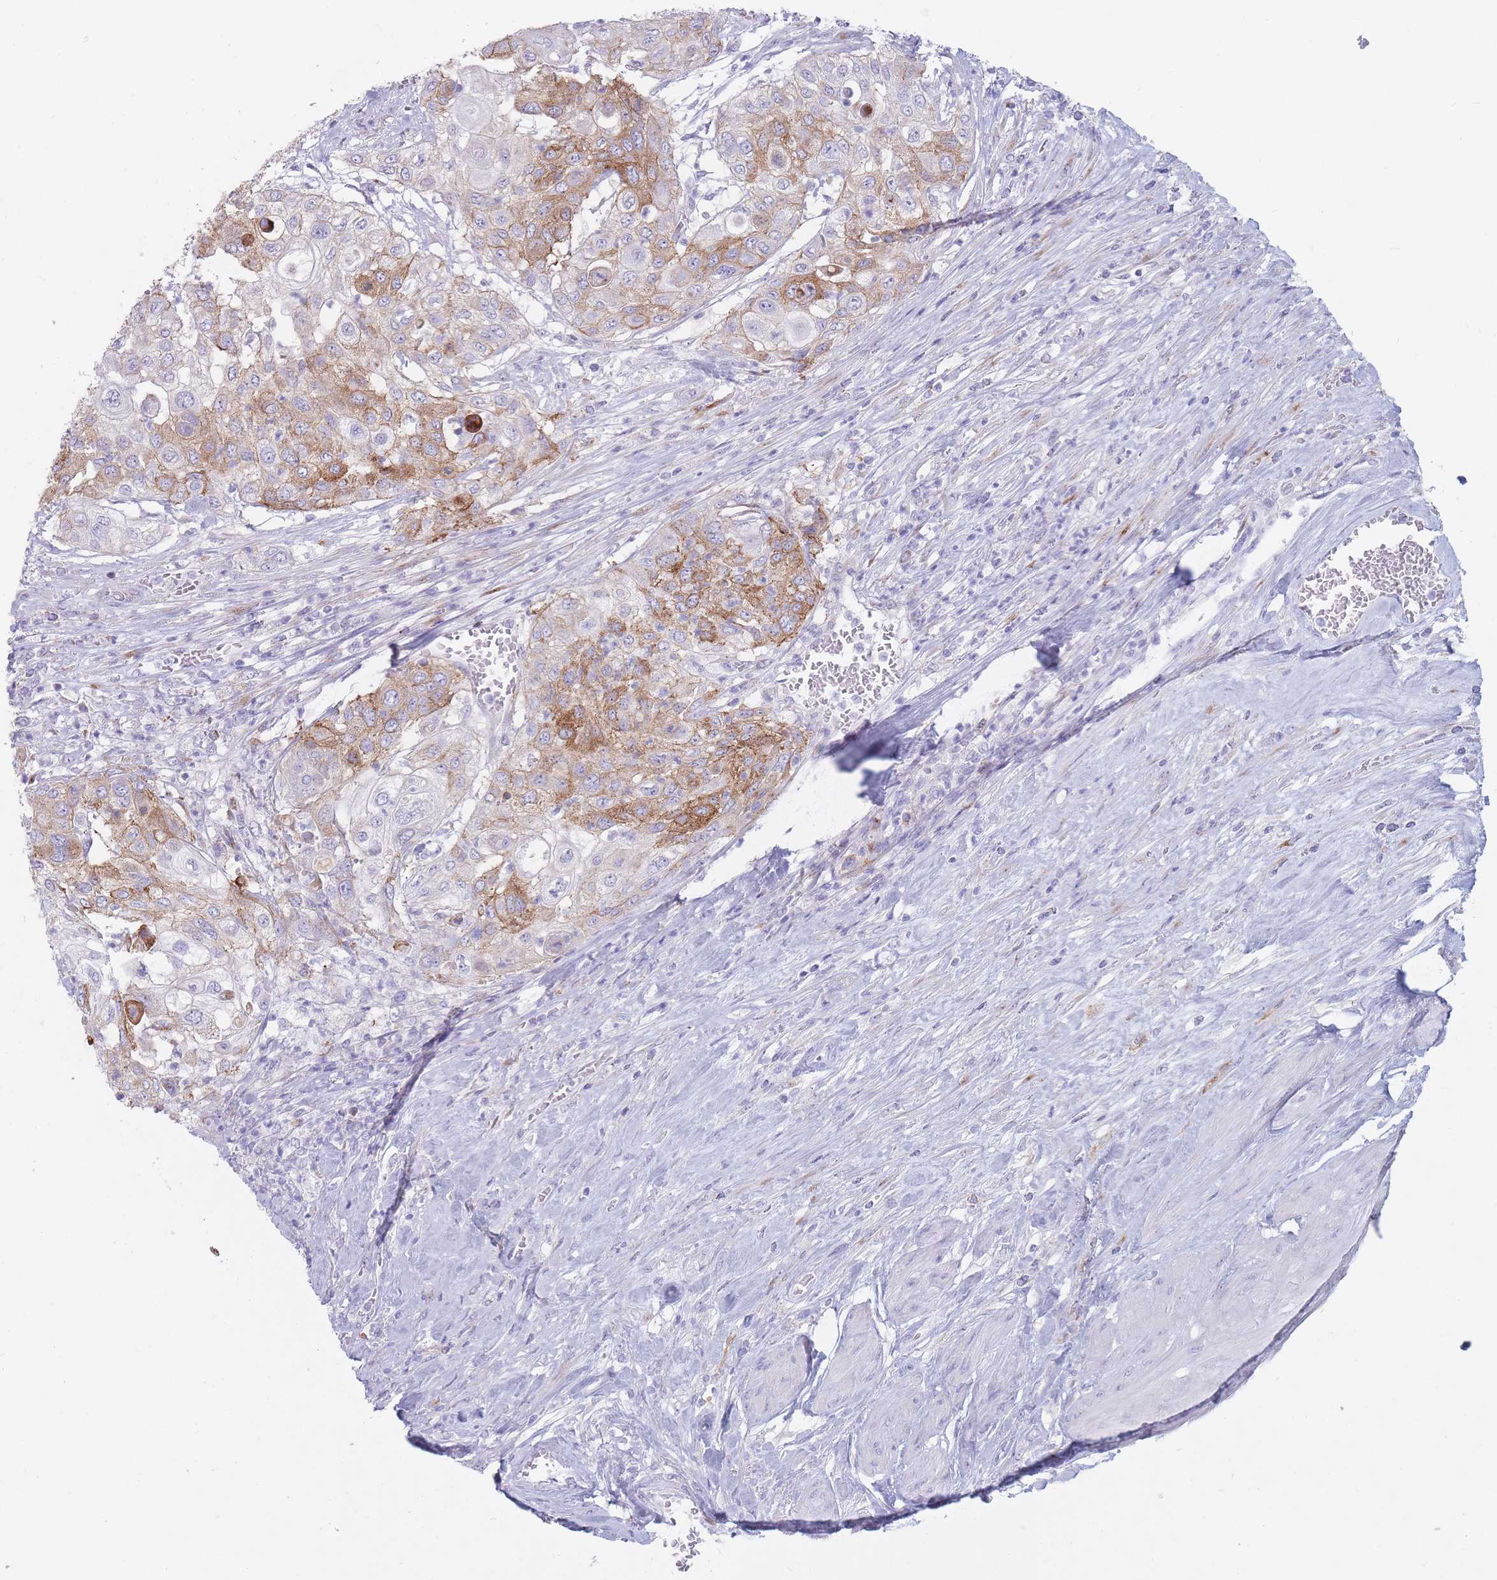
{"staining": {"intensity": "moderate", "quantity": "25%-75%", "location": "cytoplasmic/membranous"}, "tissue": "urothelial cancer", "cell_type": "Tumor cells", "image_type": "cancer", "snomed": [{"axis": "morphology", "description": "Urothelial carcinoma, High grade"}, {"axis": "topography", "description": "Urinary bladder"}], "caption": "This is an image of immunohistochemistry staining of high-grade urothelial carcinoma, which shows moderate expression in the cytoplasmic/membranous of tumor cells.", "gene": "ST3GAL5", "patient": {"sex": "female", "age": 79}}